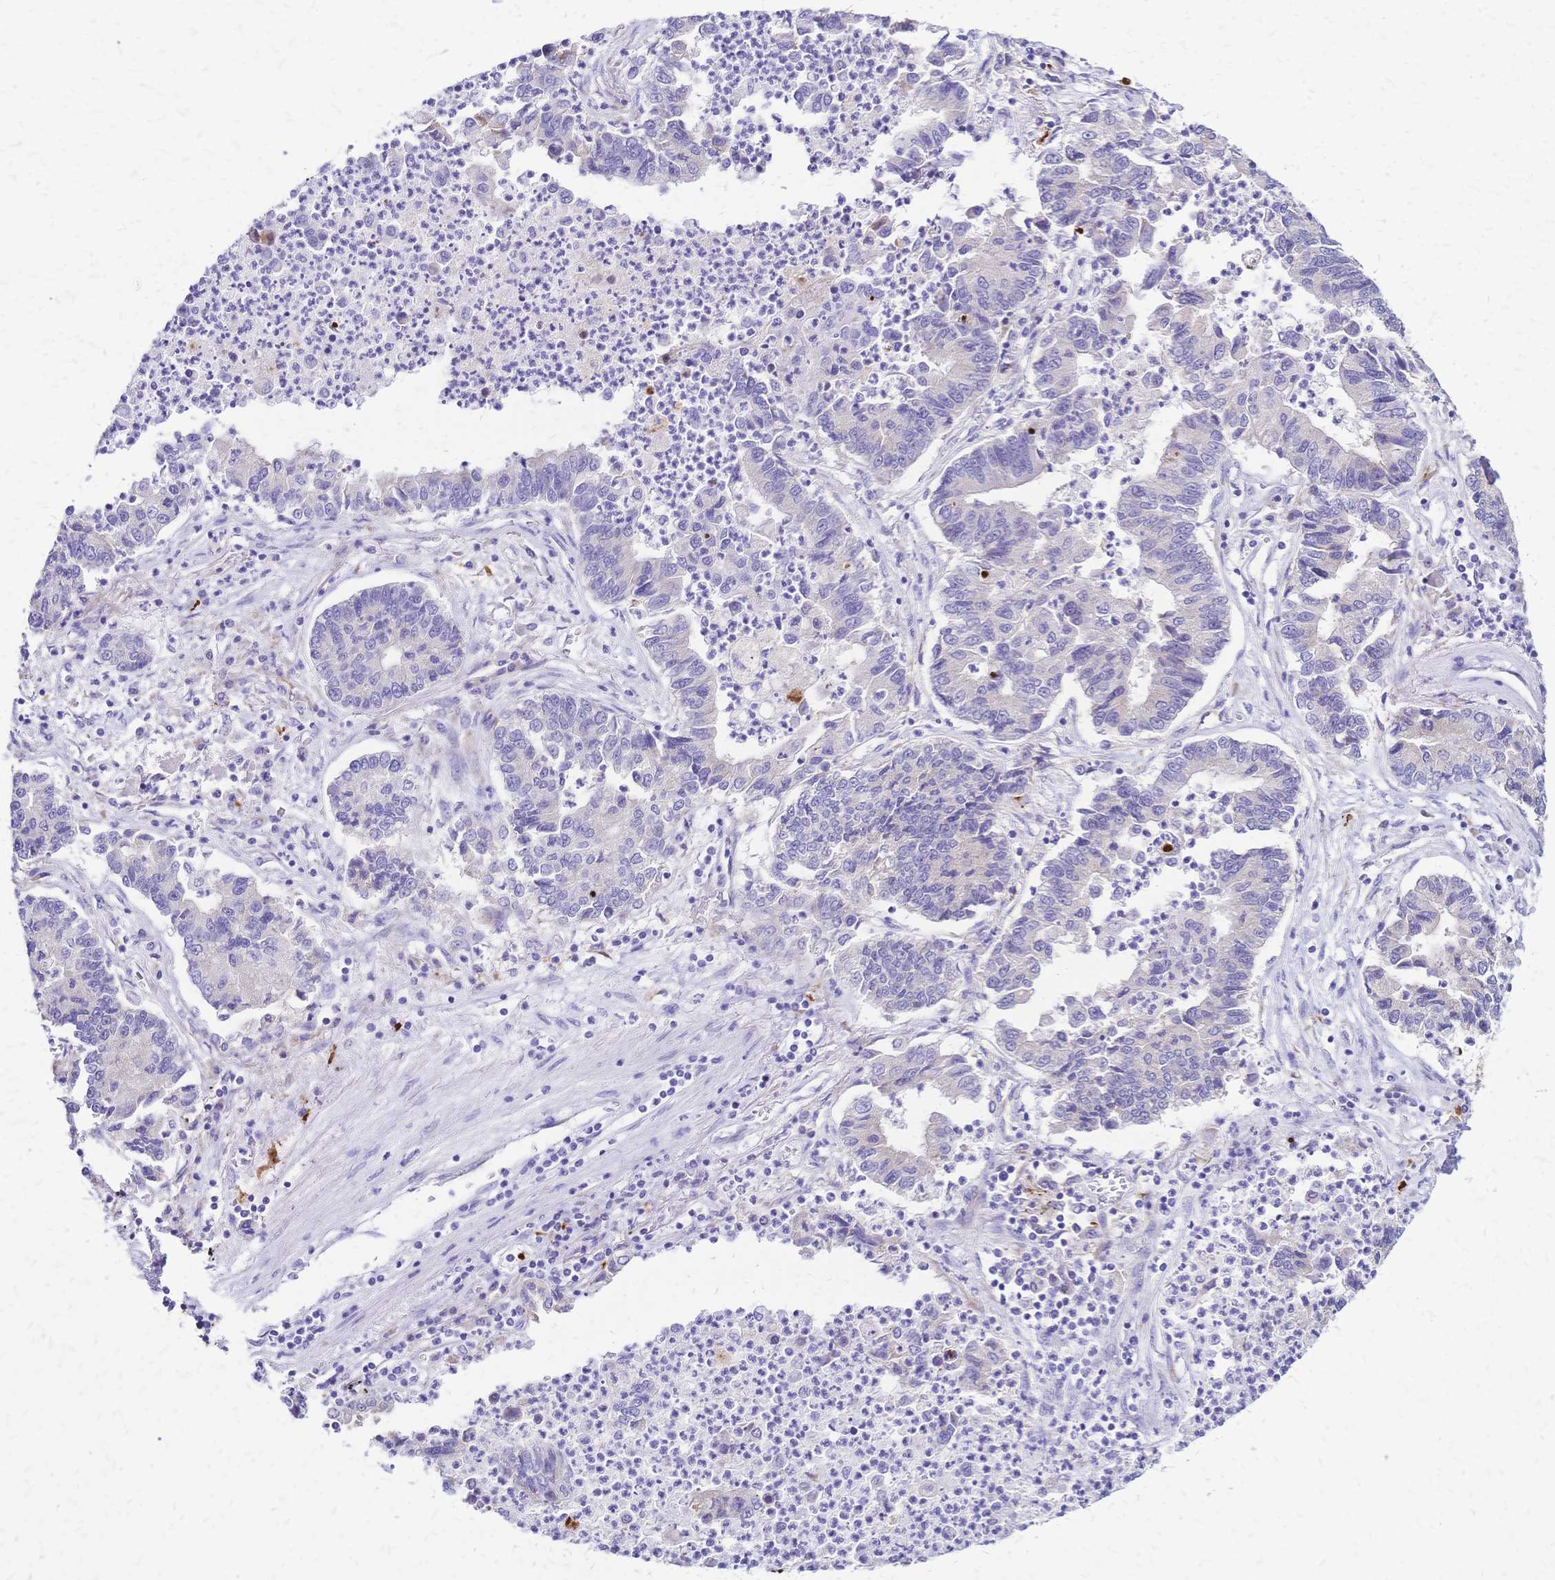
{"staining": {"intensity": "negative", "quantity": "none", "location": "none"}, "tissue": "lung cancer", "cell_type": "Tumor cells", "image_type": "cancer", "snomed": [{"axis": "morphology", "description": "Adenocarcinoma, NOS"}, {"axis": "topography", "description": "Lung"}], "caption": "The photomicrograph shows no significant expression in tumor cells of adenocarcinoma (lung).", "gene": "GRB7", "patient": {"sex": "female", "age": 57}}